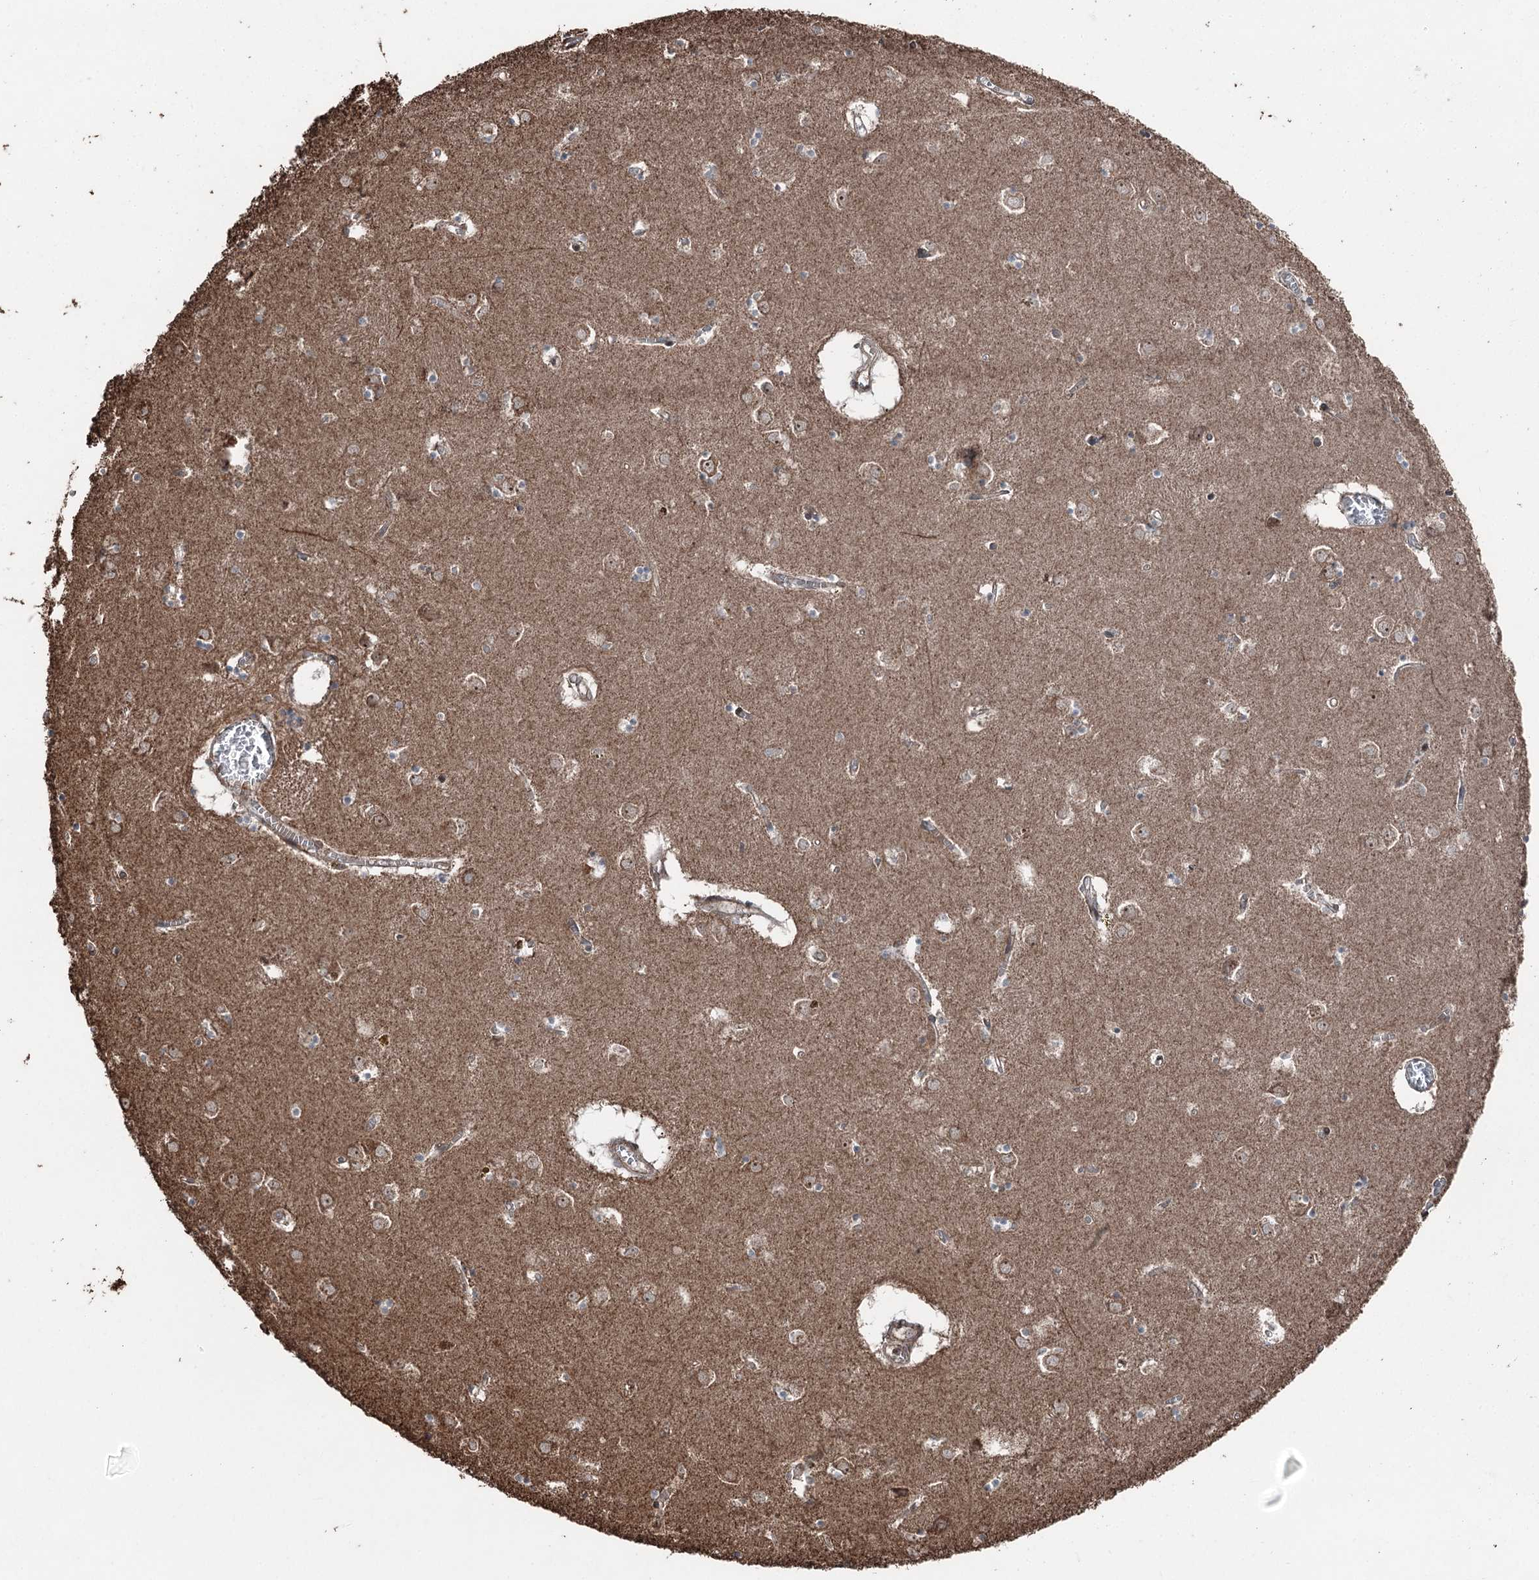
{"staining": {"intensity": "weak", "quantity": "<25%", "location": "cytoplasmic/membranous"}, "tissue": "caudate", "cell_type": "Glial cells", "image_type": "normal", "snomed": [{"axis": "morphology", "description": "Normal tissue, NOS"}, {"axis": "topography", "description": "Lateral ventricle wall"}], "caption": "The image exhibits no significant staining in glial cells of caudate. The staining is performed using DAB (3,3'-diaminobenzidine) brown chromogen with nuclei counter-stained in using hematoxylin.", "gene": "STEEP1", "patient": {"sex": "male", "age": 70}}